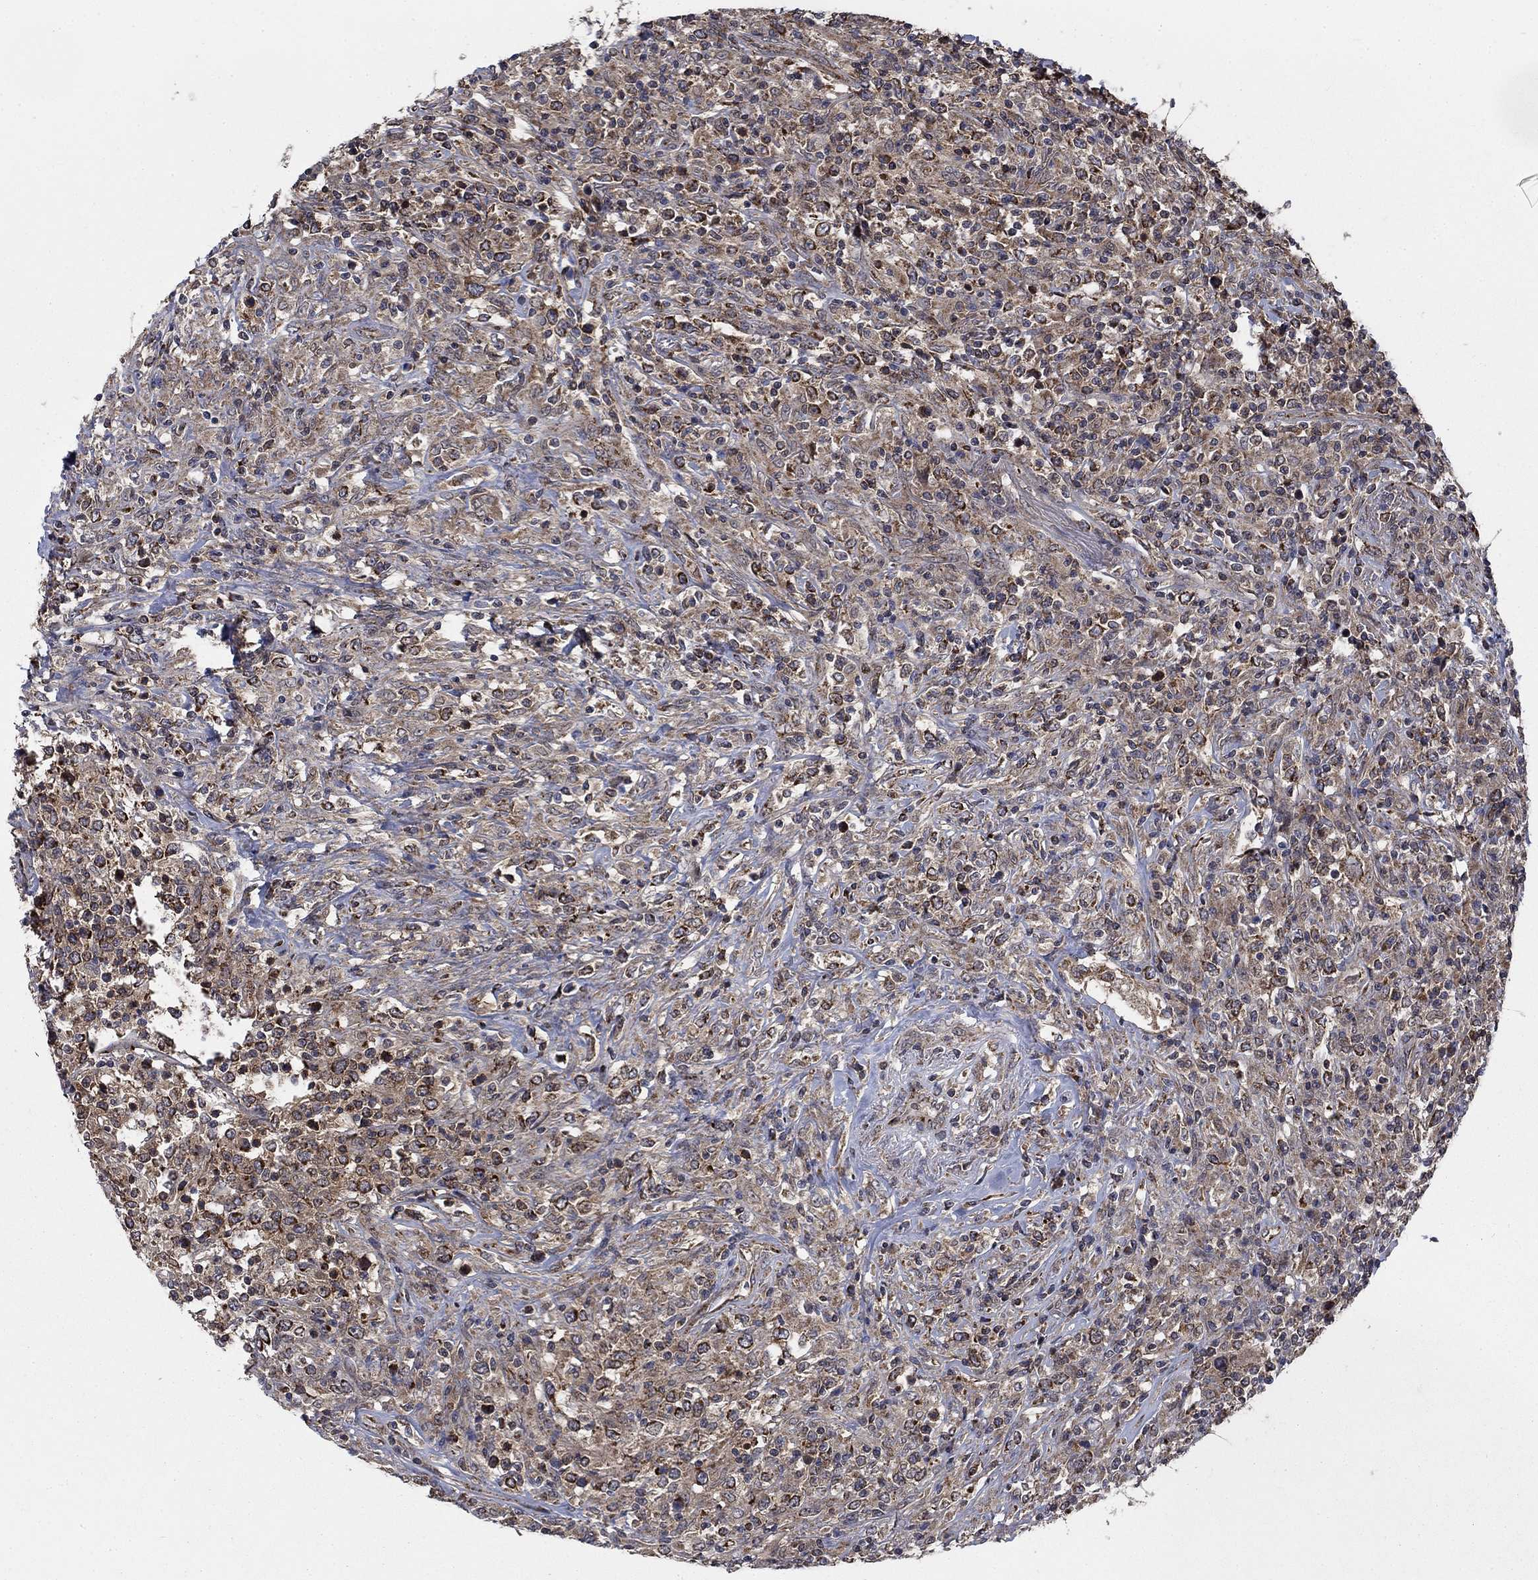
{"staining": {"intensity": "negative", "quantity": "none", "location": "none"}, "tissue": "lymphoma", "cell_type": "Tumor cells", "image_type": "cancer", "snomed": [{"axis": "morphology", "description": "Malignant lymphoma, non-Hodgkin's type, High grade"}, {"axis": "topography", "description": "Lung"}], "caption": "Histopathology image shows no significant protein staining in tumor cells of lymphoma. (Brightfield microscopy of DAB (3,3'-diaminobenzidine) IHC at high magnification).", "gene": "NME7", "patient": {"sex": "male", "age": 79}}